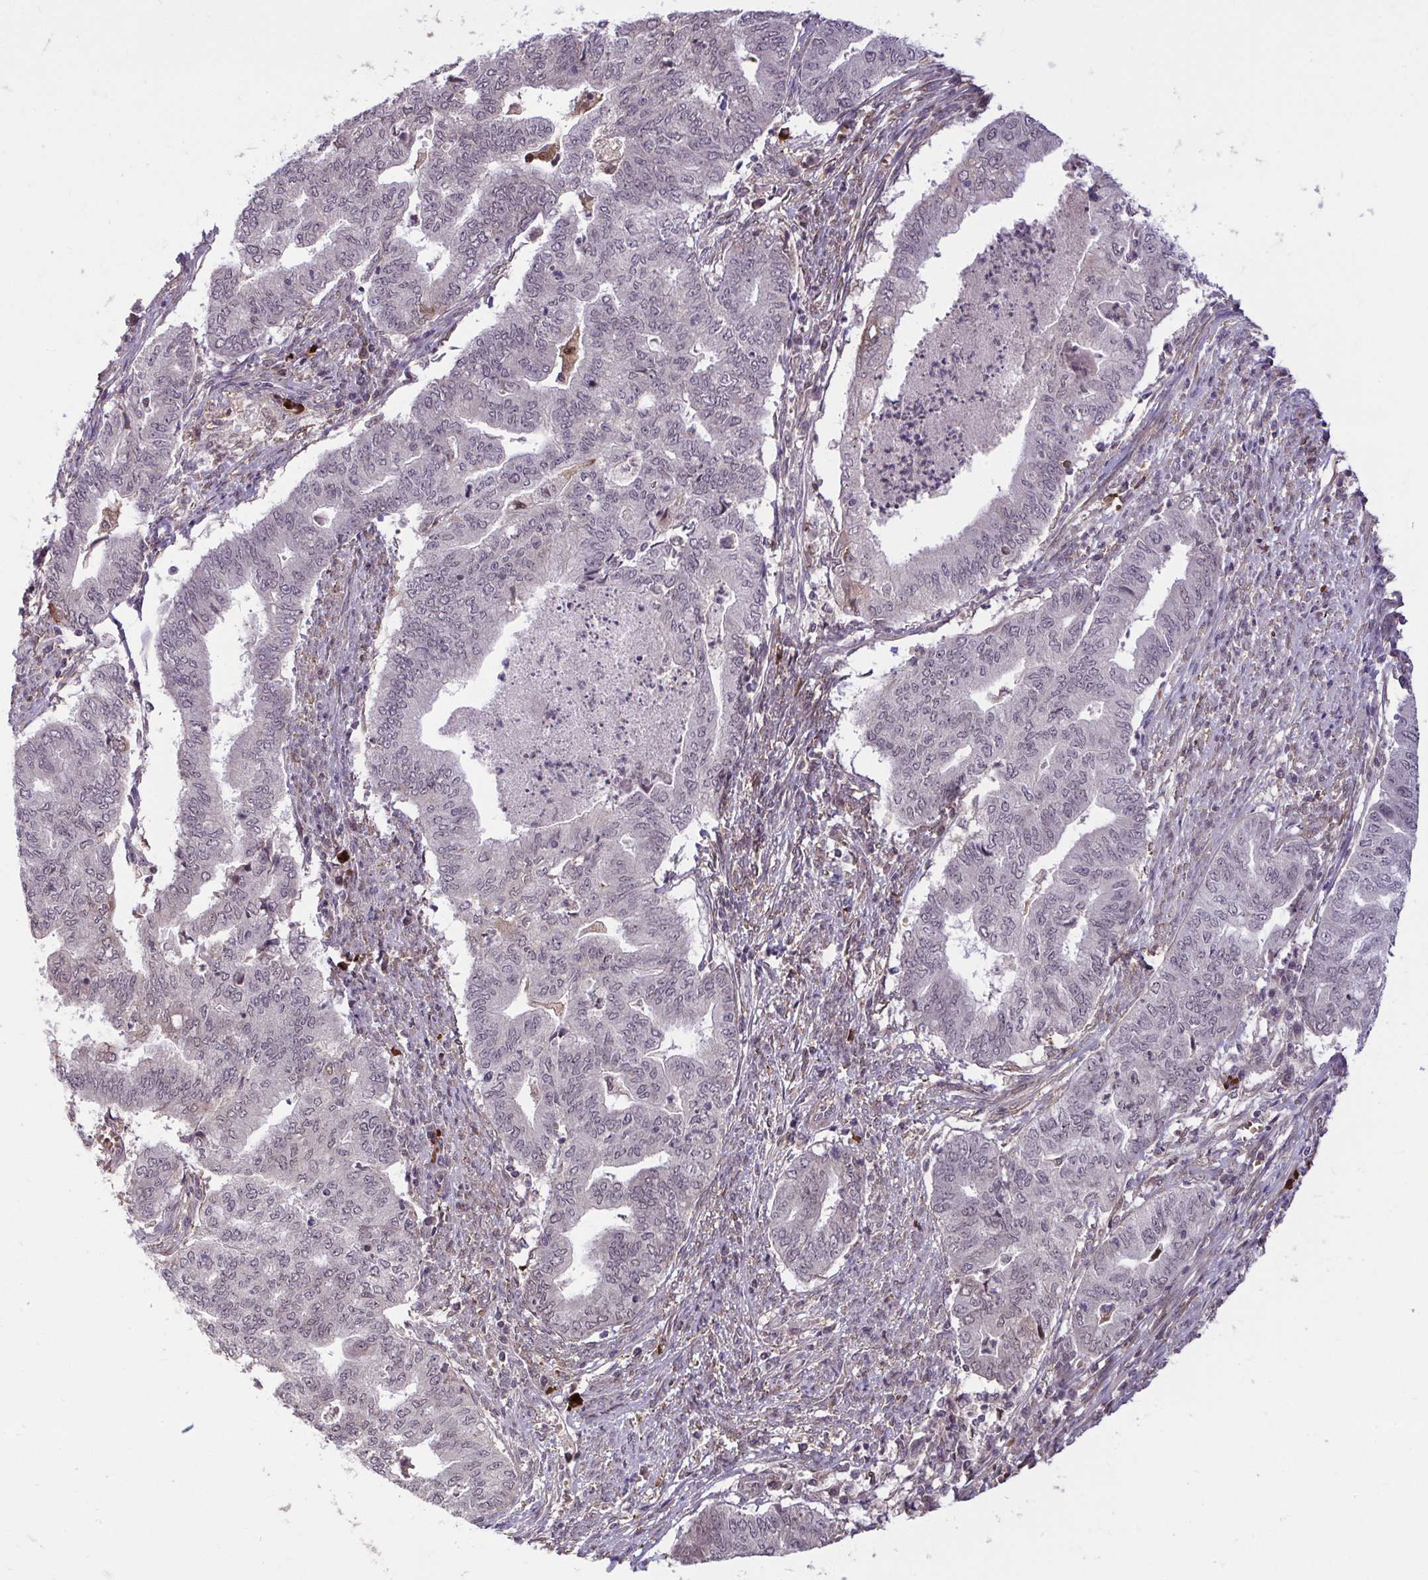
{"staining": {"intensity": "weak", "quantity": "<25%", "location": "nuclear"}, "tissue": "endometrial cancer", "cell_type": "Tumor cells", "image_type": "cancer", "snomed": [{"axis": "morphology", "description": "Adenocarcinoma, NOS"}, {"axis": "topography", "description": "Endometrium"}], "caption": "DAB (3,3'-diaminobenzidine) immunohistochemical staining of adenocarcinoma (endometrial) reveals no significant positivity in tumor cells.", "gene": "ZSCAN9", "patient": {"sex": "female", "age": 79}}